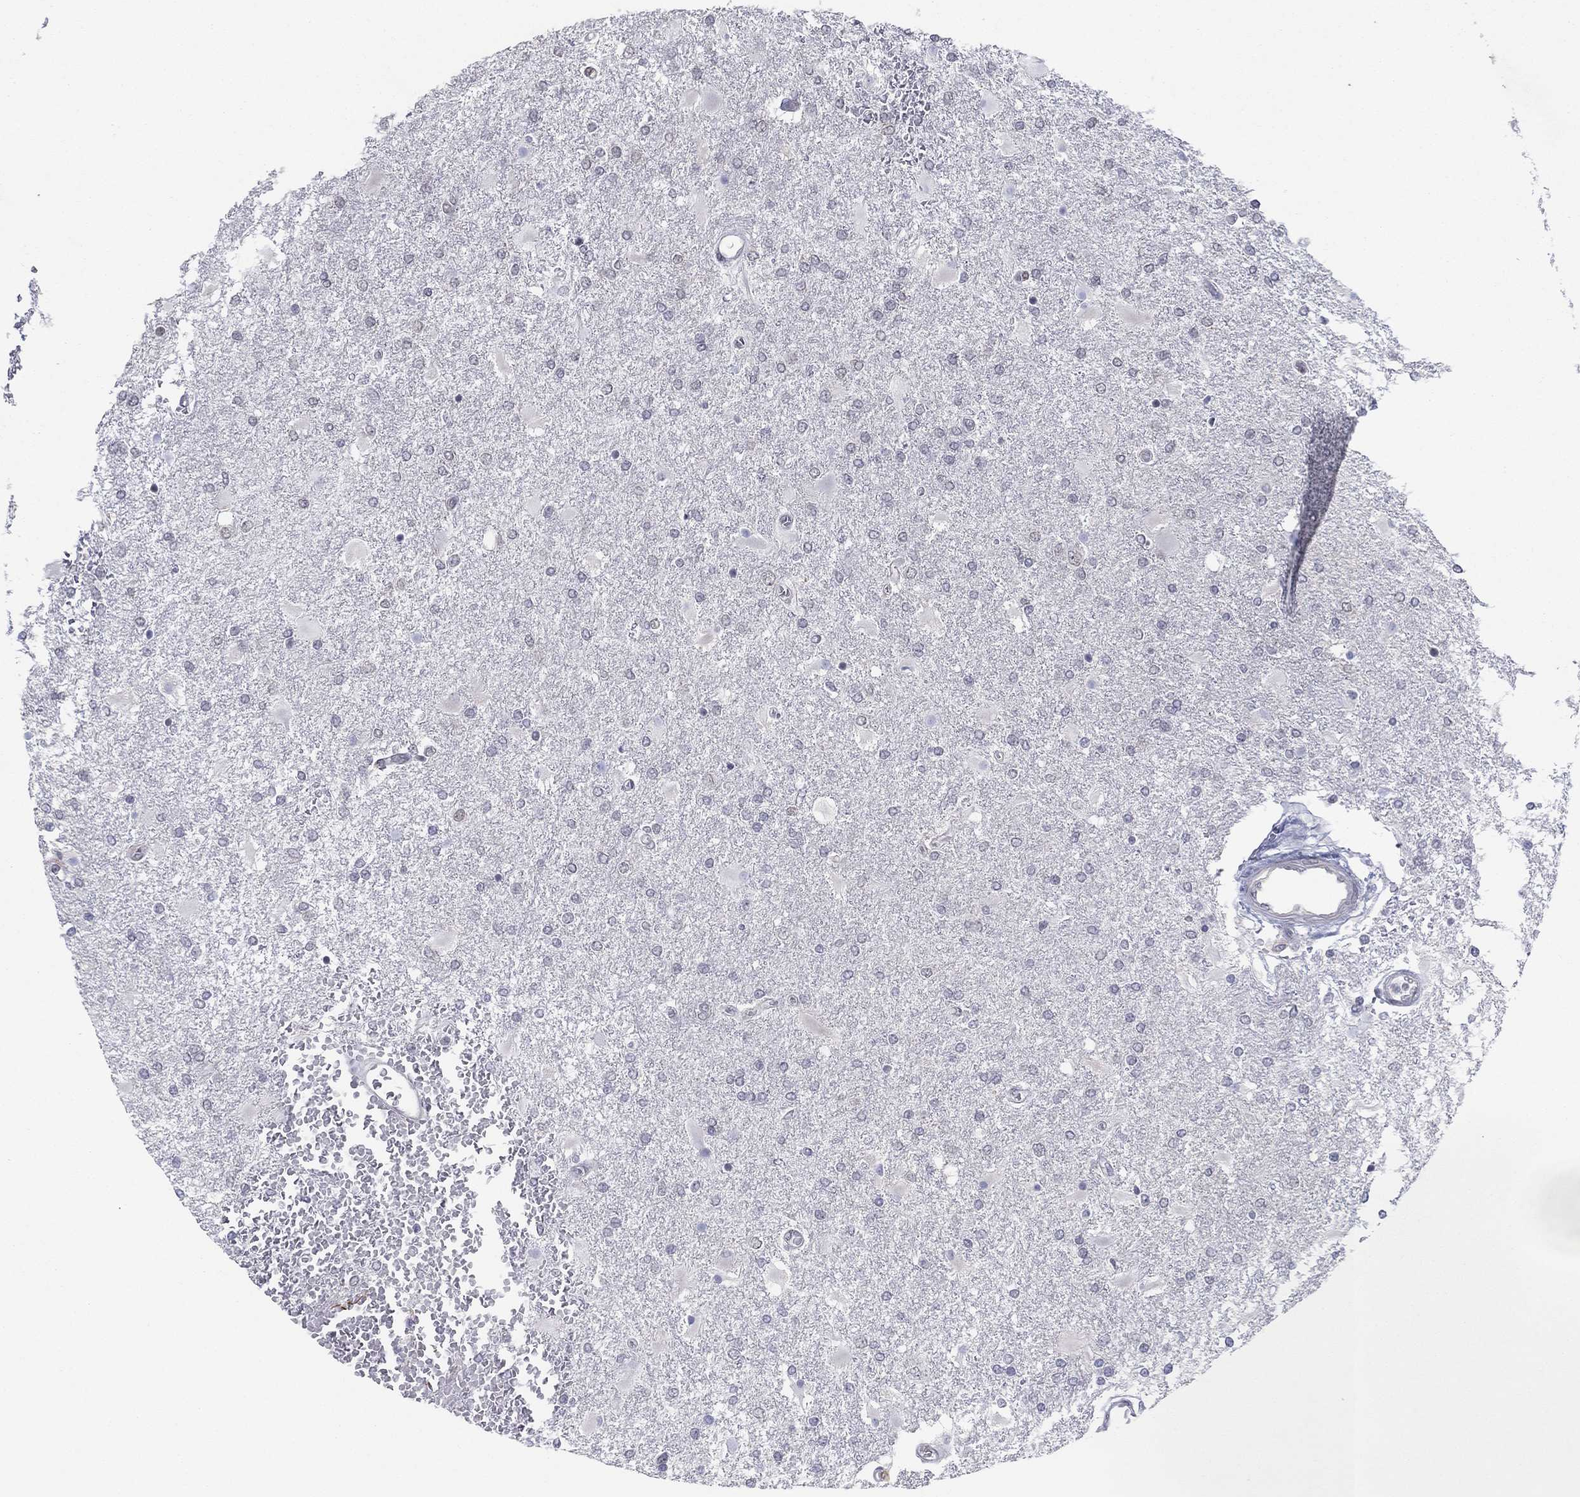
{"staining": {"intensity": "negative", "quantity": "none", "location": "none"}, "tissue": "glioma", "cell_type": "Tumor cells", "image_type": "cancer", "snomed": [{"axis": "morphology", "description": "Glioma, malignant, High grade"}, {"axis": "topography", "description": "Cerebral cortex"}], "caption": "Image shows no significant protein staining in tumor cells of malignant glioma (high-grade).", "gene": "SLC22A2", "patient": {"sex": "male", "age": 79}}